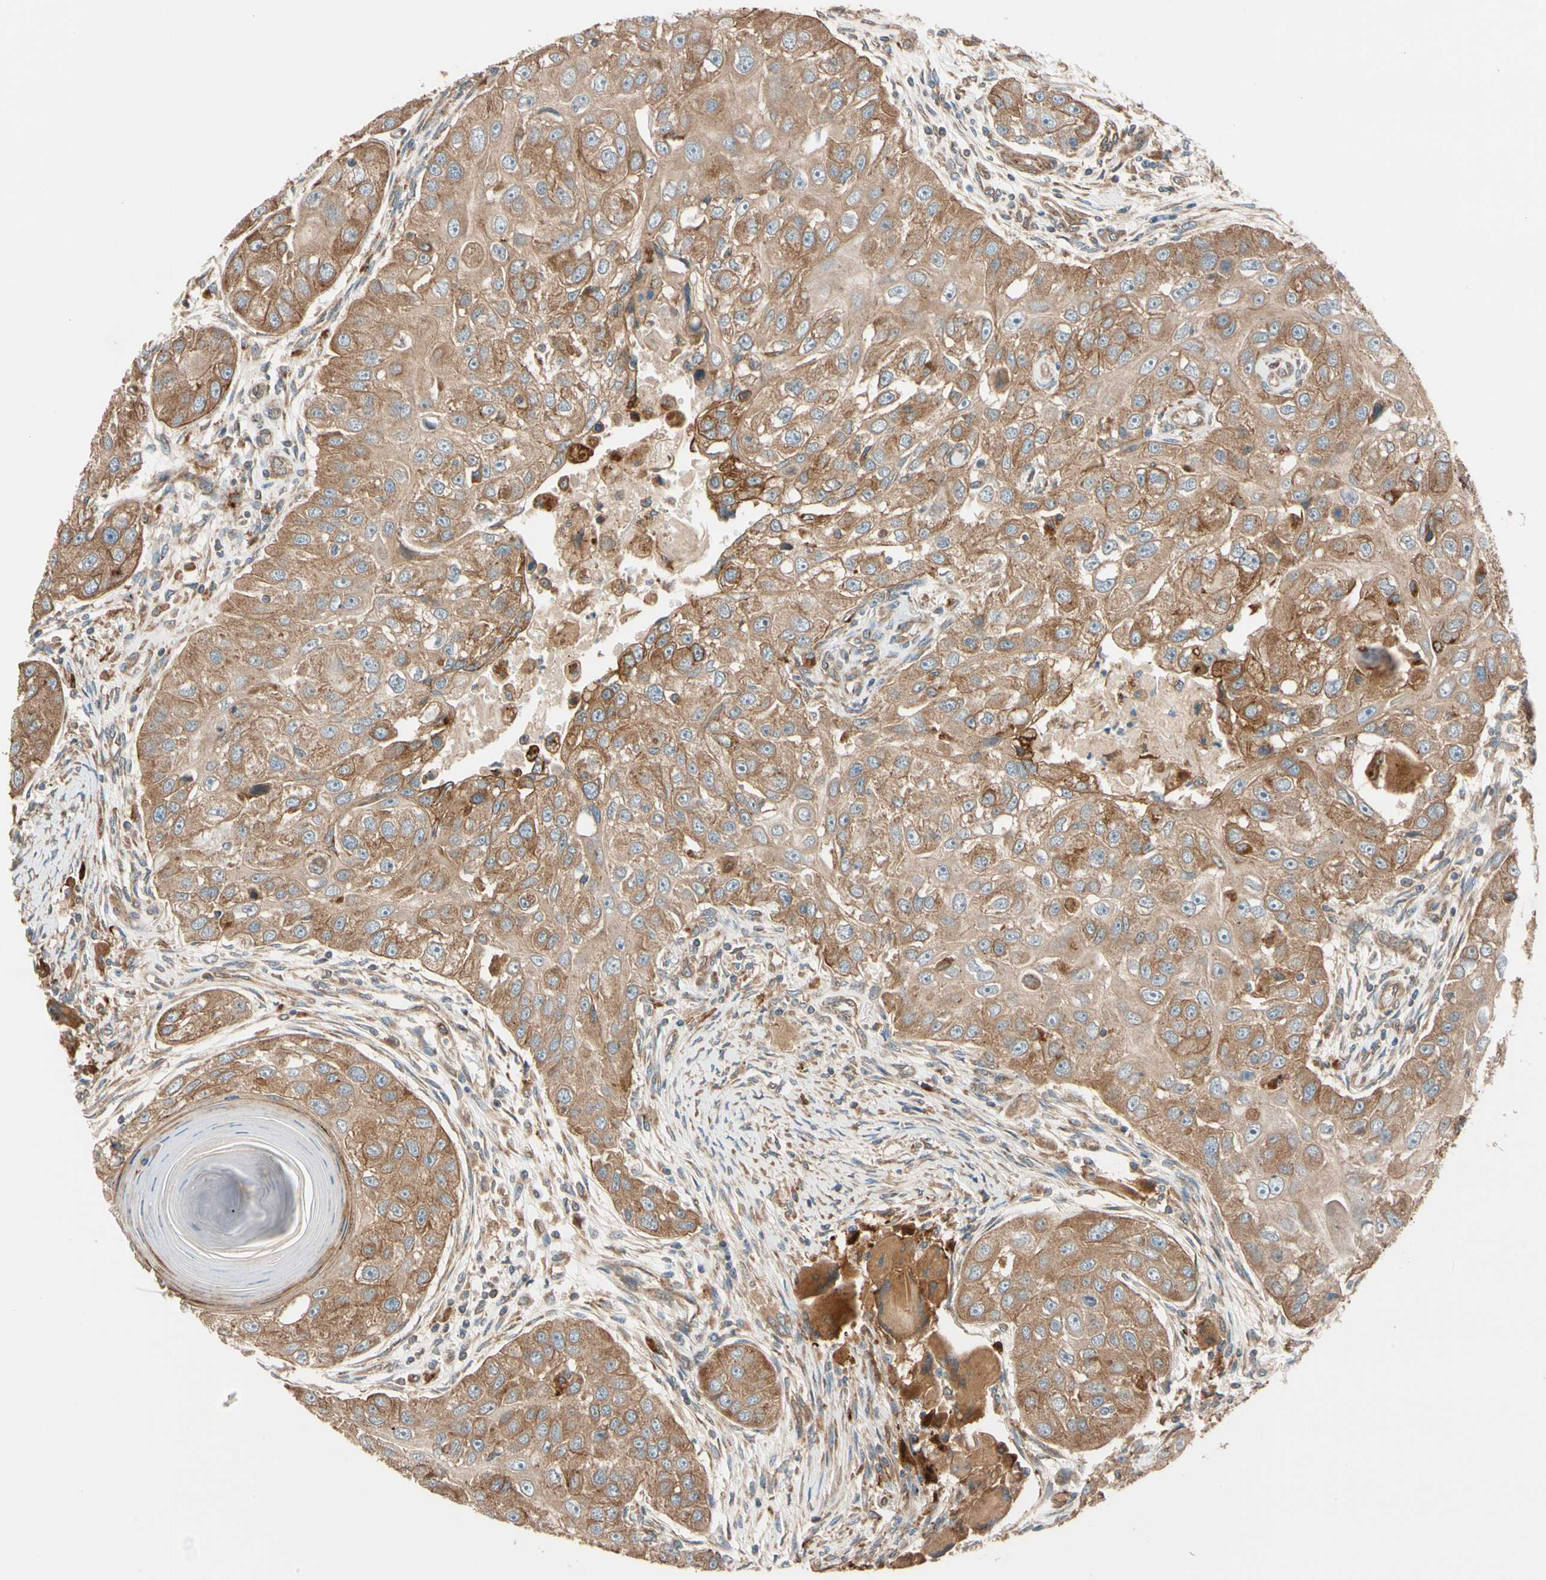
{"staining": {"intensity": "moderate", "quantity": ">75%", "location": "cytoplasmic/membranous"}, "tissue": "head and neck cancer", "cell_type": "Tumor cells", "image_type": "cancer", "snomed": [{"axis": "morphology", "description": "Normal tissue, NOS"}, {"axis": "morphology", "description": "Squamous cell carcinoma, NOS"}, {"axis": "topography", "description": "Skeletal muscle"}, {"axis": "topography", "description": "Head-Neck"}], "caption": "High-magnification brightfield microscopy of head and neck squamous cell carcinoma stained with DAB (brown) and counterstained with hematoxylin (blue). tumor cells exhibit moderate cytoplasmic/membranous expression is identified in approximately>75% of cells.", "gene": "PHYH", "patient": {"sex": "male", "age": 51}}